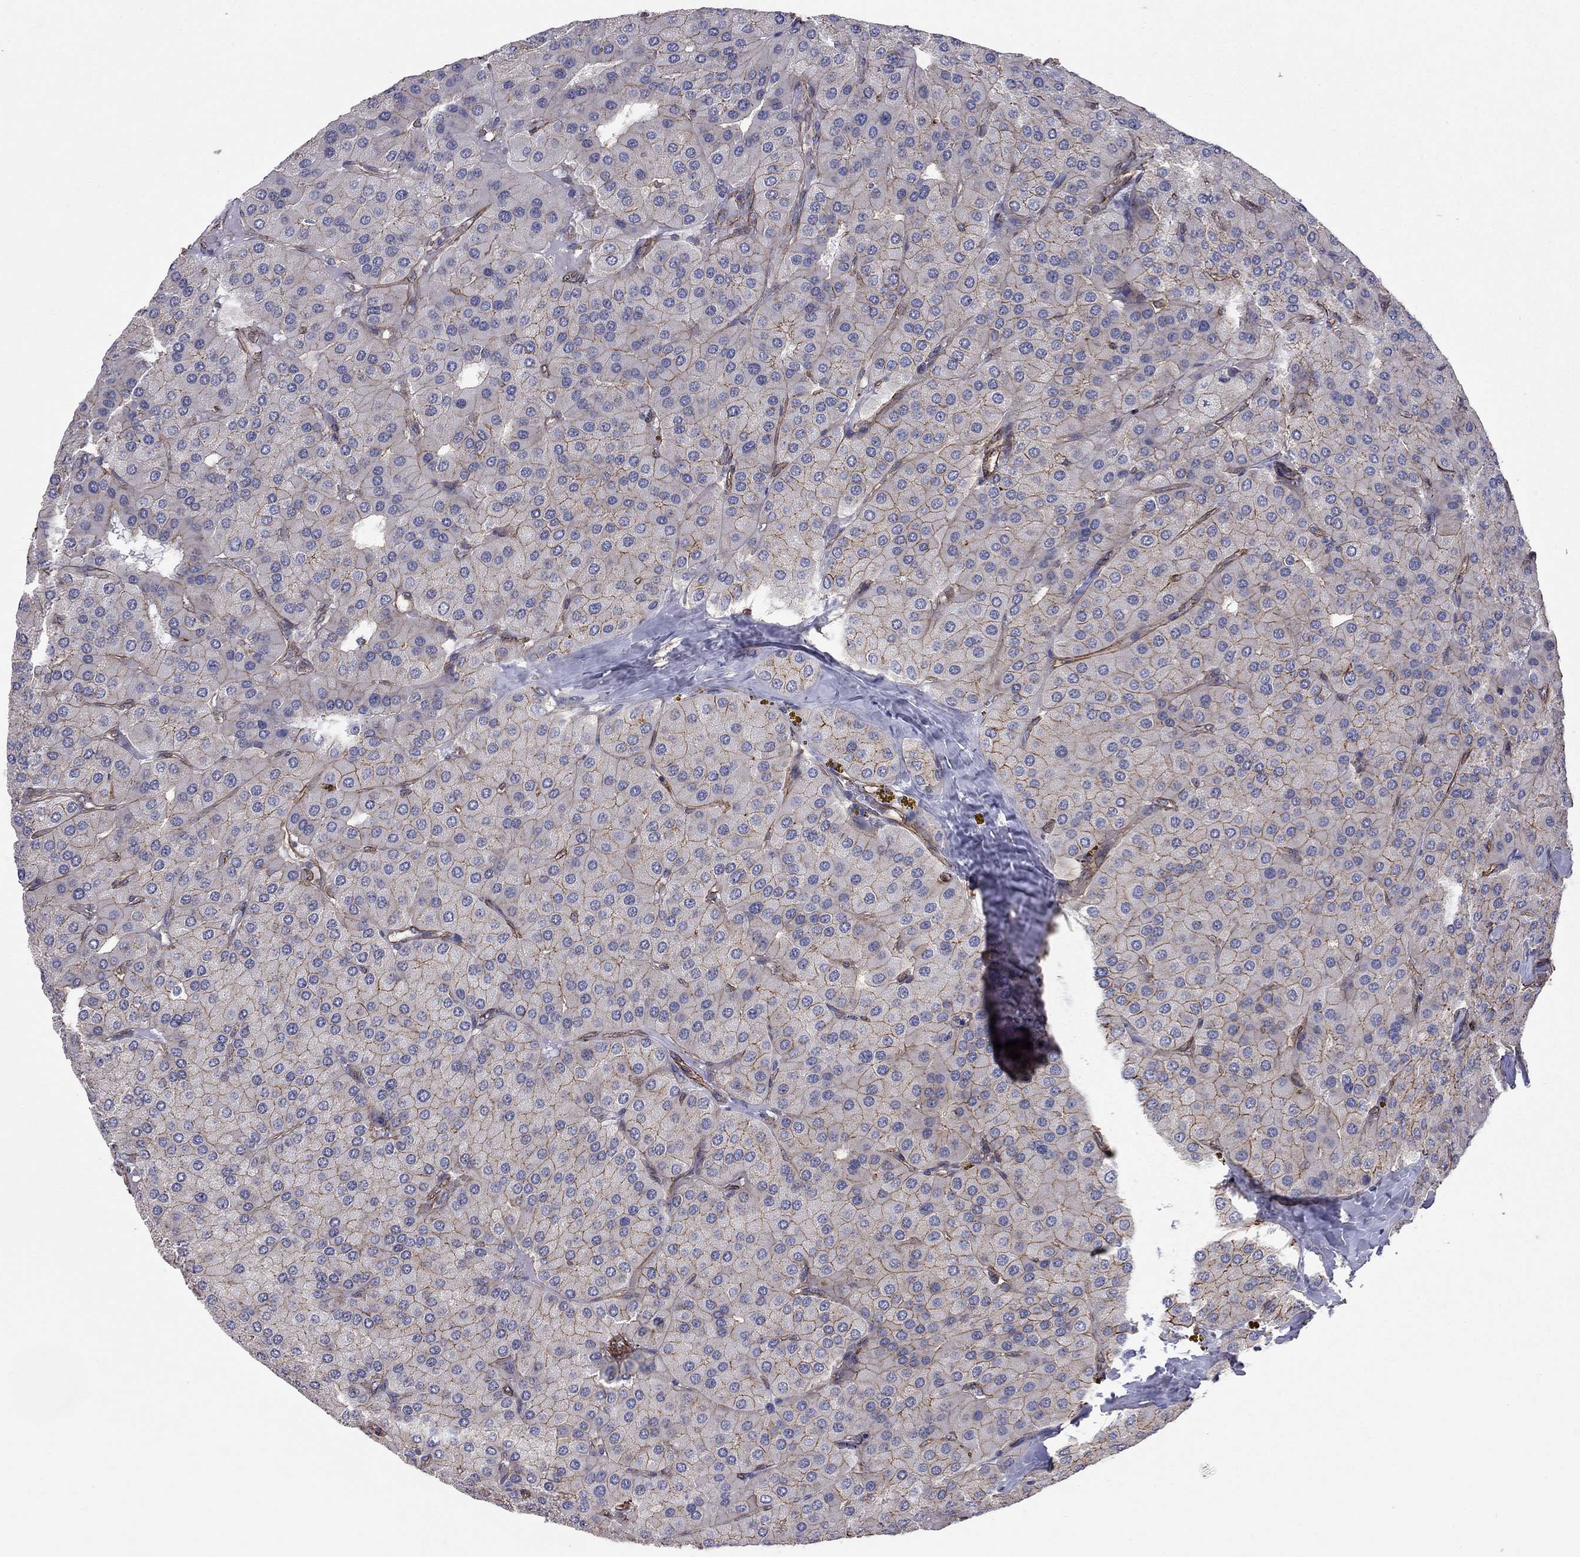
{"staining": {"intensity": "strong", "quantity": "<25%", "location": "cytoplasmic/membranous"}, "tissue": "parathyroid gland", "cell_type": "Glandular cells", "image_type": "normal", "snomed": [{"axis": "morphology", "description": "Normal tissue, NOS"}, {"axis": "morphology", "description": "Adenoma, NOS"}, {"axis": "topography", "description": "Parathyroid gland"}], "caption": "There is medium levels of strong cytoplasmic/membranous positivity in glandular cells of normal parathyroid gland, as demonstrated by immunohistochemical staining (brown color).", "gene": "BICDL2", "patient": {"sex": "female", "age": 86}}